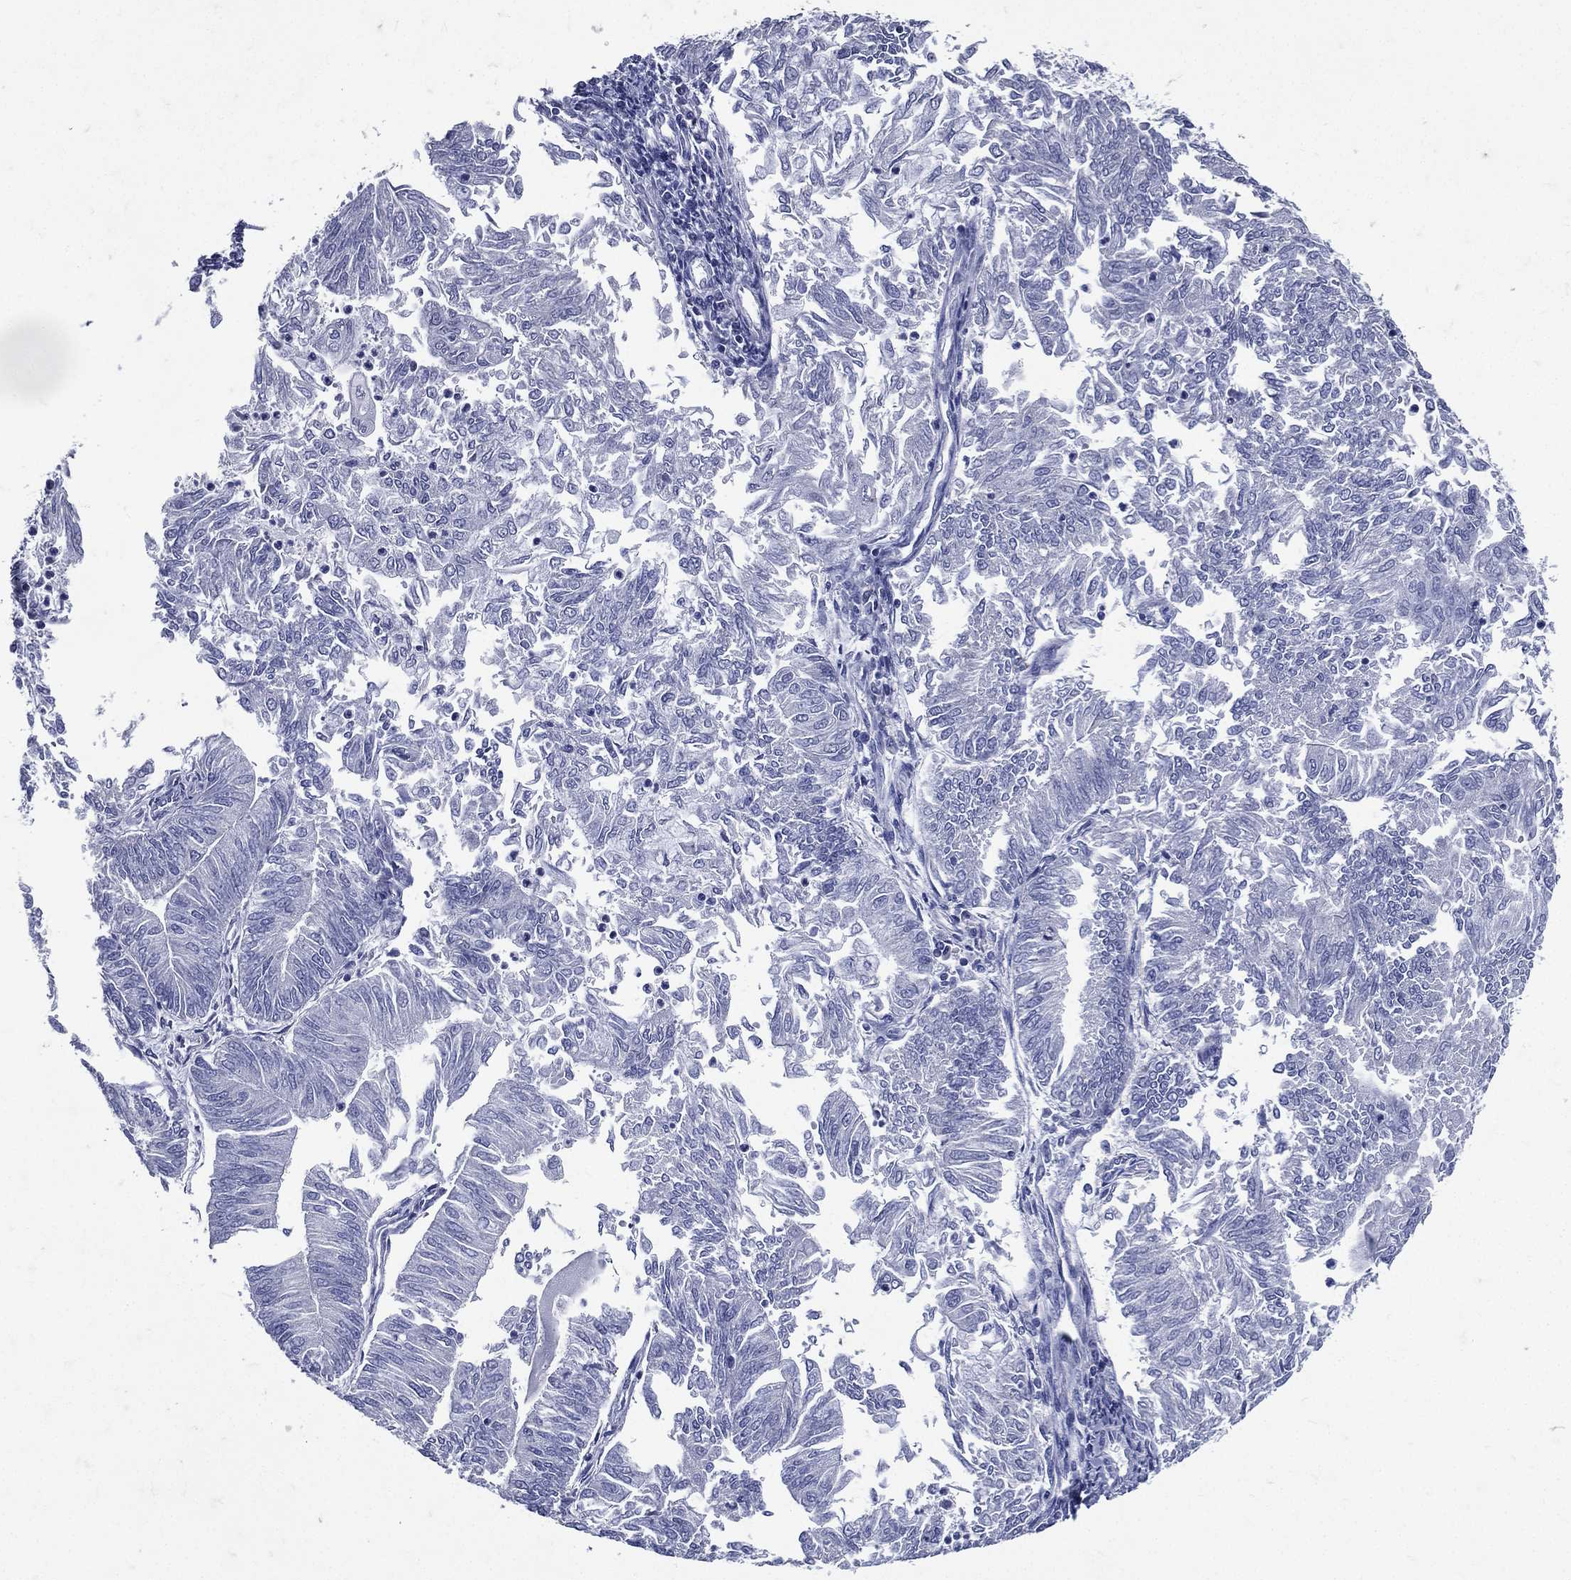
{"staining": {"intensity": "negative", "quantity": "none", "location": "none"}, "tissue": "endometrial cancer", "cell_type": "Tumor cells", "image_type": "cancer", "snomed": [{"axis": "morphology", "description": "Adenocarcinoma, NOS"}, {"axis": "topography", "description": "Endometrium"}], "caption": "Protein analysis of endometrial cancer demonstrates no significant staining in tumor cells. (Immunohistochemistry (ihc), brightfield microscopy, high magnification).", "gene": "TGM1", "patient": {"sex": "female", "age": 59}}